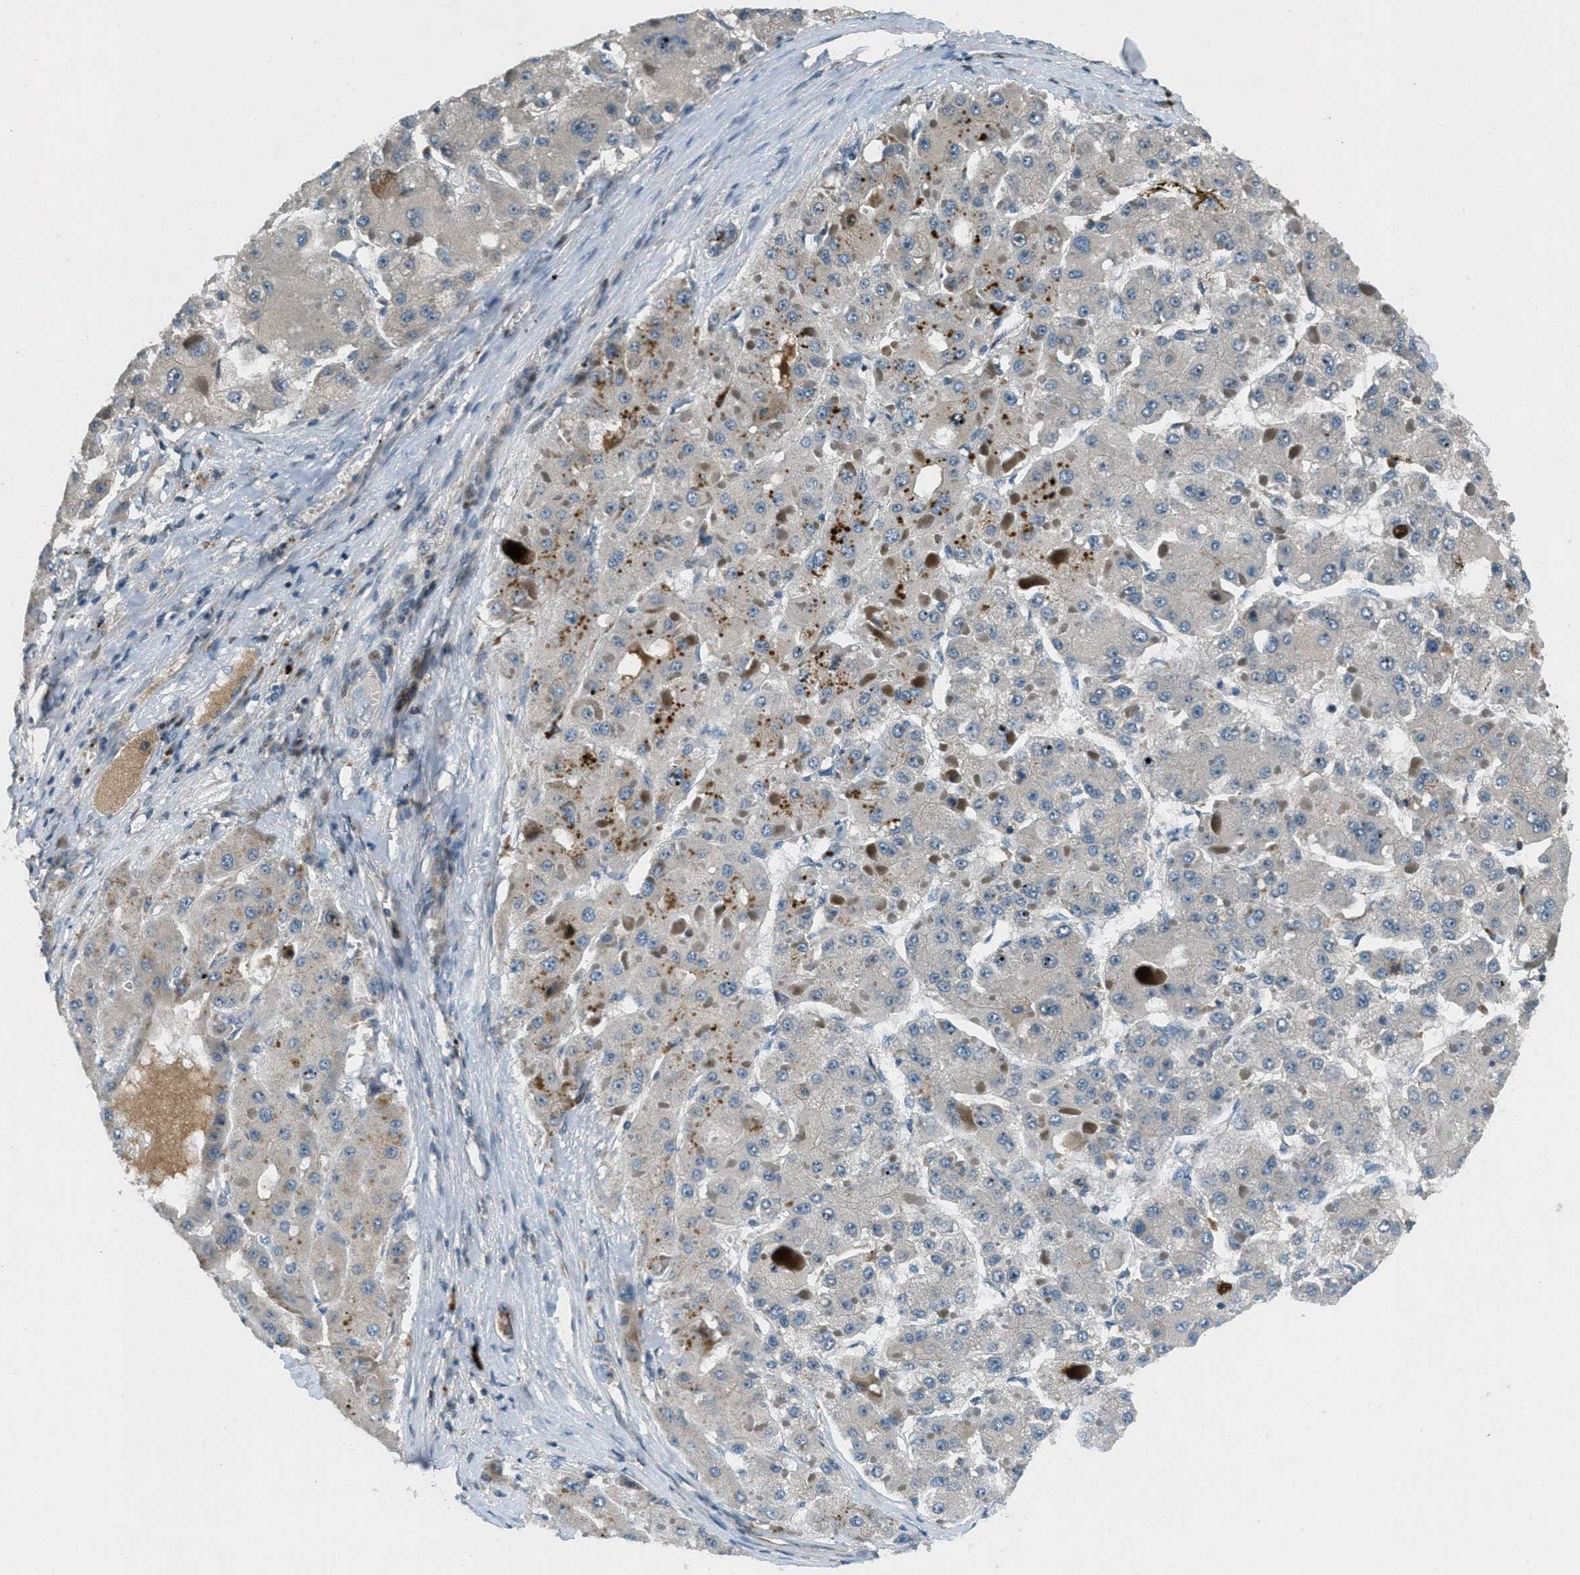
{"staining": {"intensity": "negative", "quantity": "none", "location": "none"}, "tissue": "liver cancer", "cell_type": "Tumor cells", "image_type": "cancer", "snomed": [{"axis": "morphology", "description": "Carcinoma, Hepatocellular, NOS"}, {"axis": "topography", "description": "Liver"}], "caption": "The immunohistochemistry histopathology image has no significant staining in tumor cells of hepatocellular carcinoma (liver) tissue.", "gene": "CLEC2D", "patient": {"sex": "female", "age": 73}}